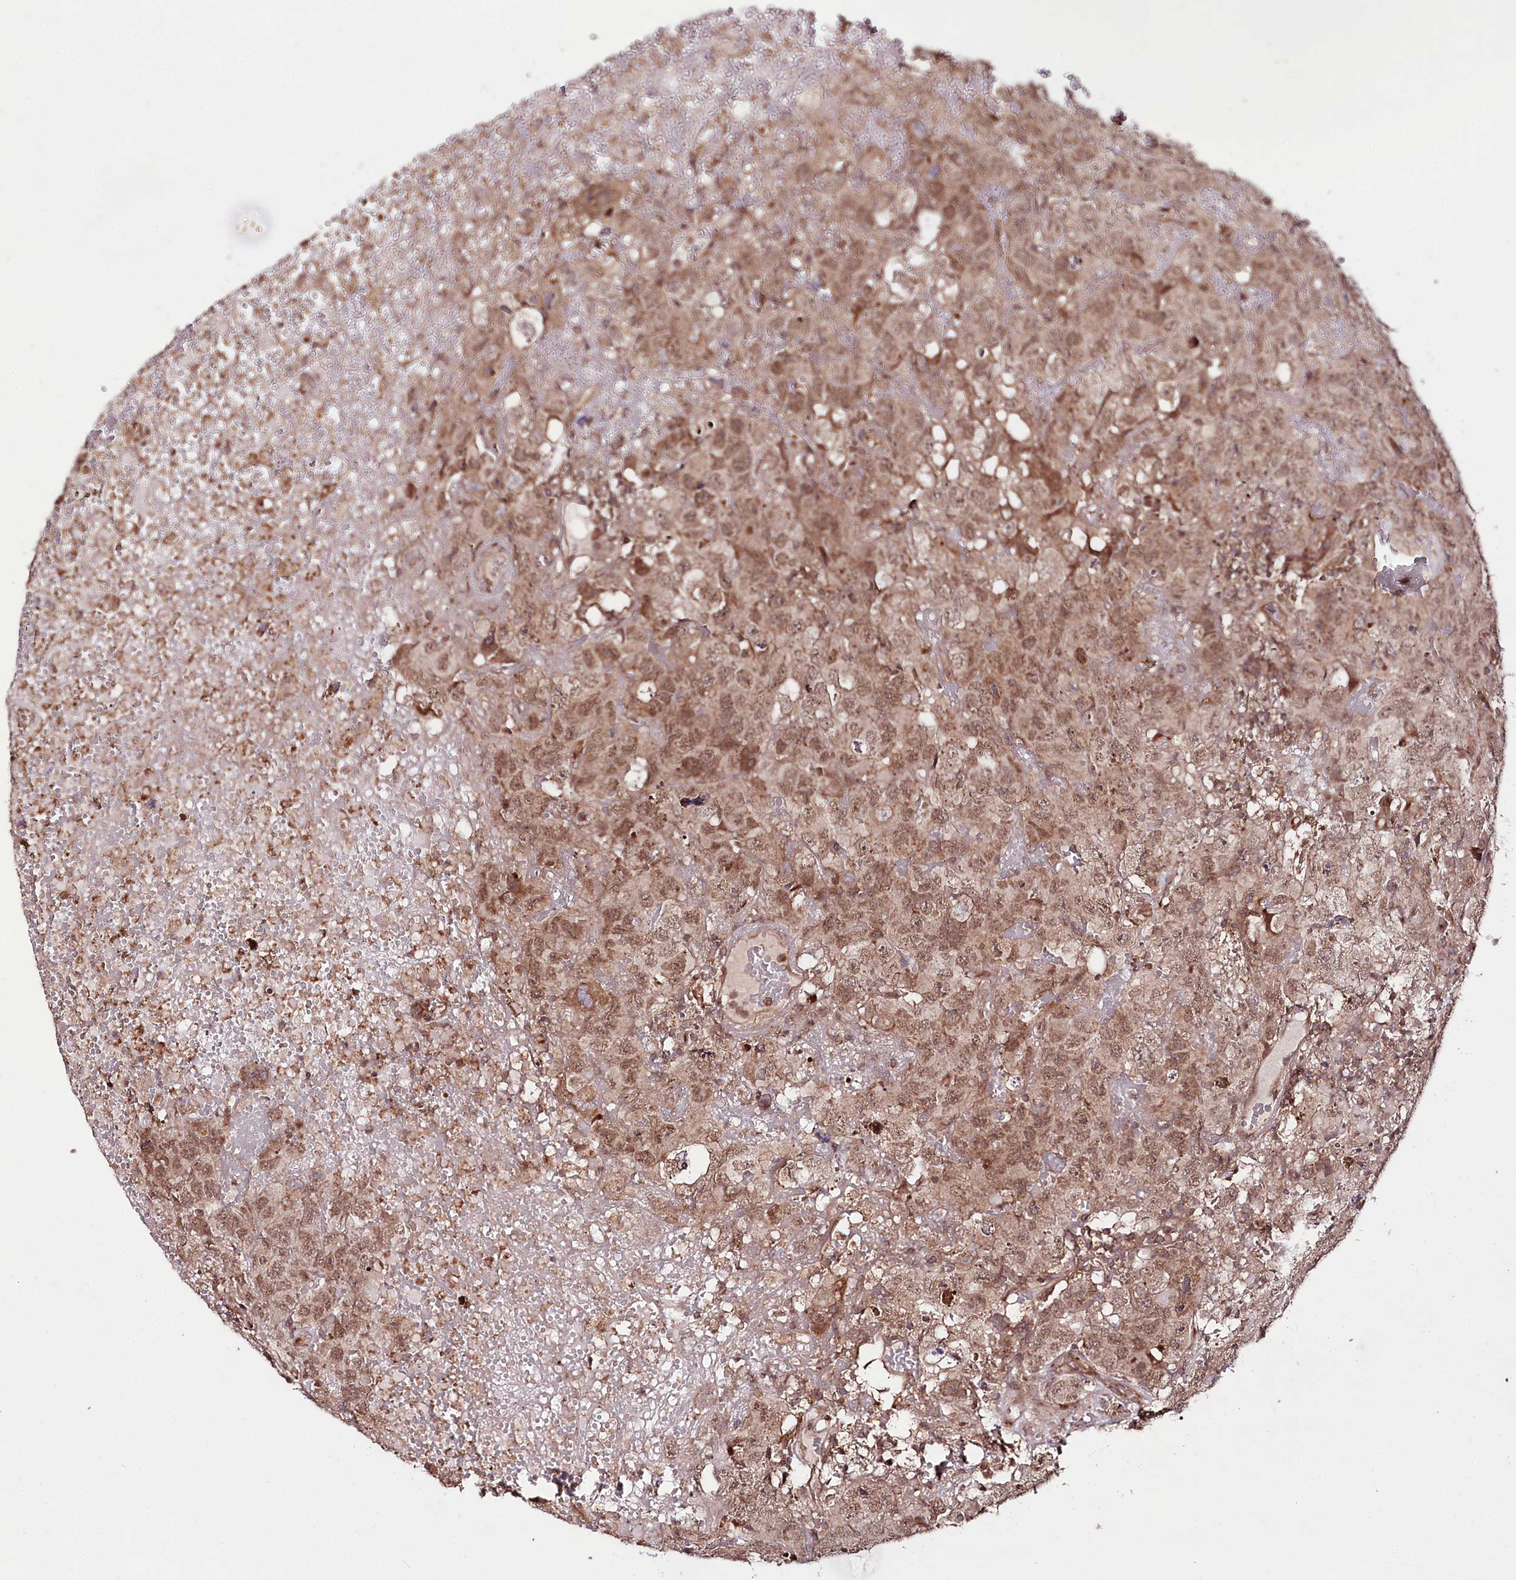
{"staining": {"intensity": "moderate", "quantity": ">75%", "location": "cytoplasmic/membranous,nuclear"}, "tissue": "testis cancer", "cell_type": "Tumor cells", "image_type": "cancer", "snomed": [{"axis": "morphology", "description": "Carcinoma, Embryonal, NOS"}, {"axis": "topography", "description": "Testis"}], "caption": "Immunohistochemistry of testis cancer (embryonal carcinoma) demonstrates medium levels of moderate cytoplasmic/membranous and nuclear expression in about >75% of tumor cells.", "gene": "PHLDB1", "patient": {"sex": "male", "age": 45}}